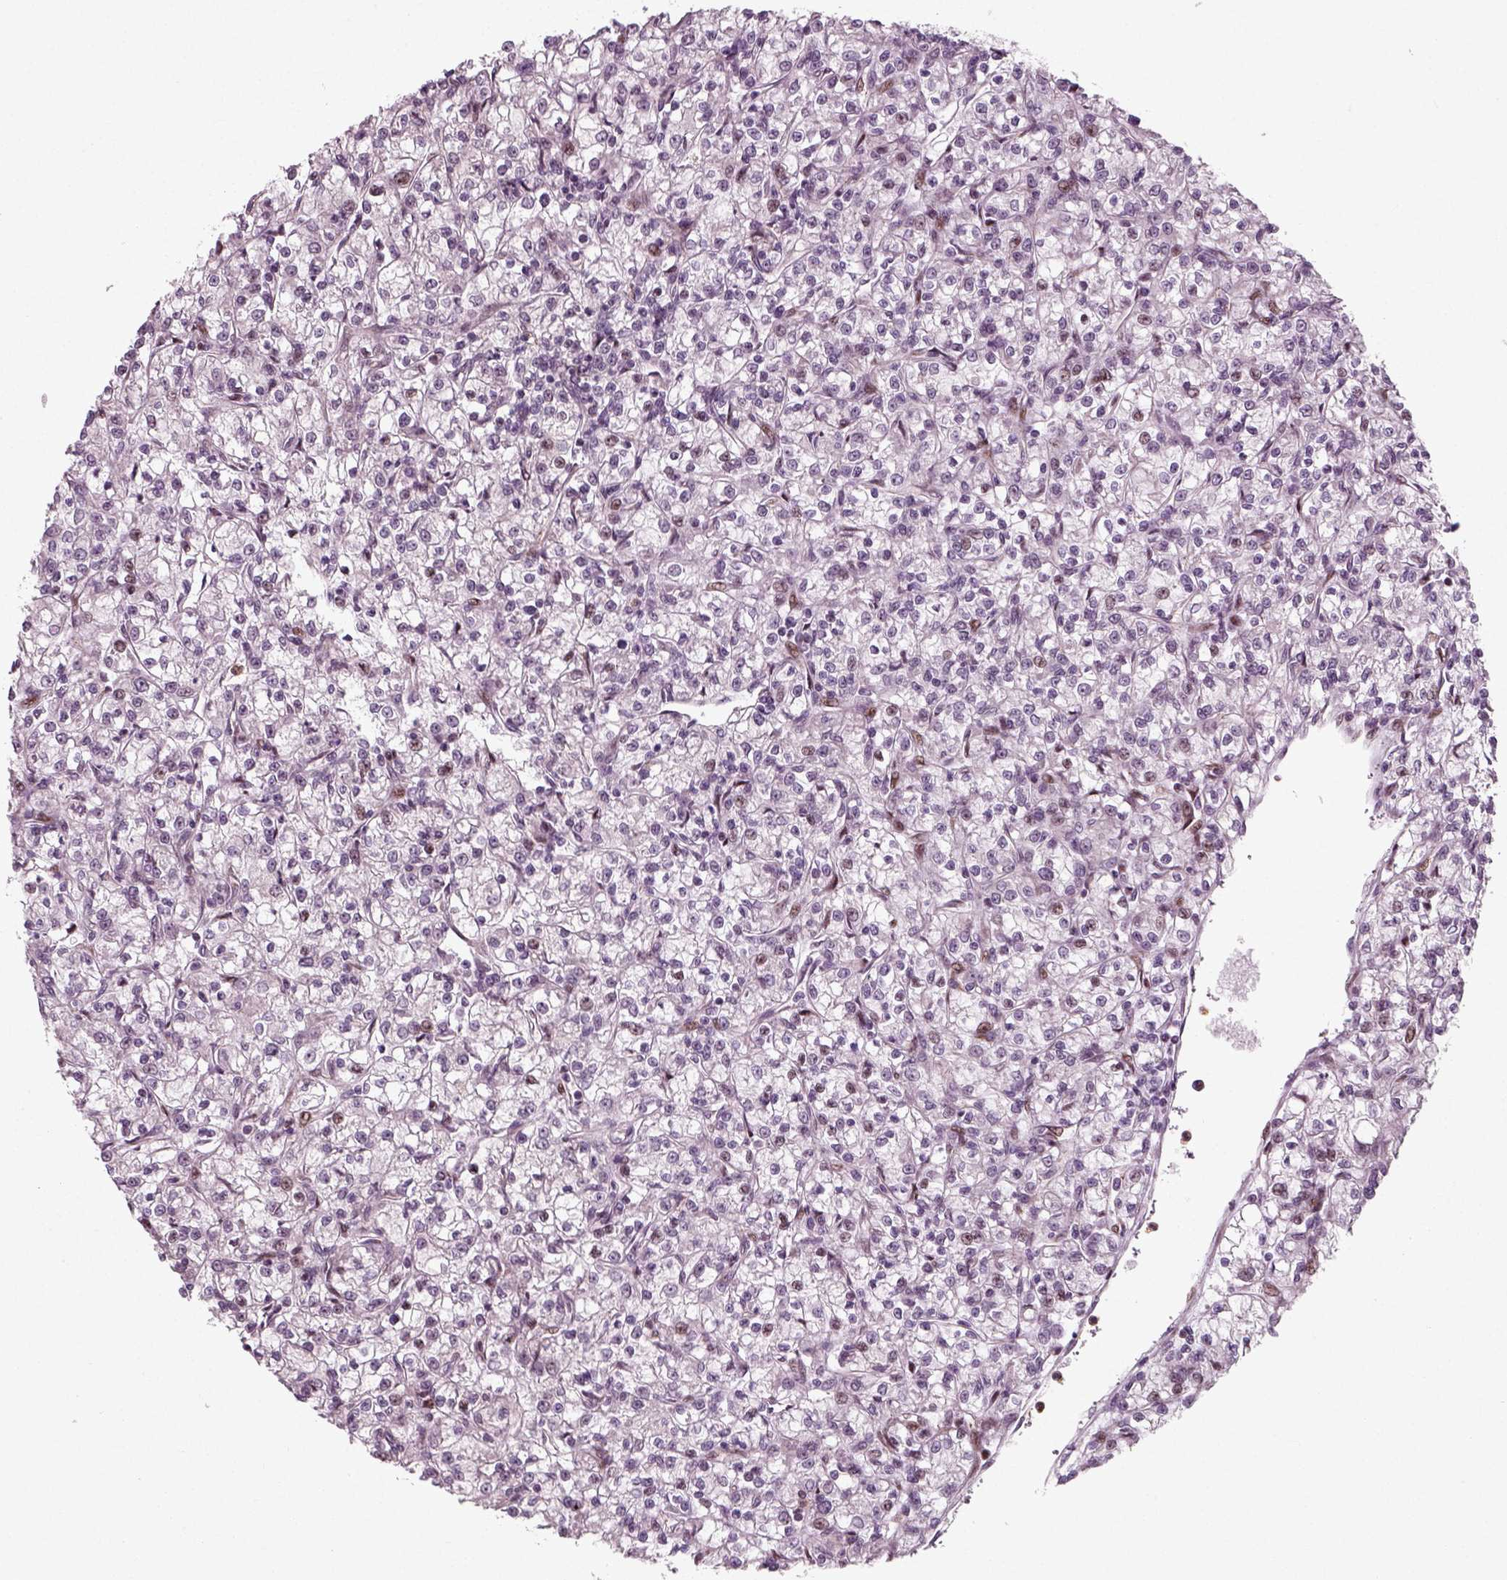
{"staining": {"intensity": "moderate", "quantity": "<25%", "location": "nuclear"}, "tissue": "renal cancer", "cell_type": "Tumor cells", "image_type": "cancer", "snomed": [{"axis": "morphology", "description": "Adenocarcinoma, NOS"}, {"axis": "topography", "description": "Kidney"}], "caption": "Approximately <25% of tumor cells in human adenocarcinoma (renal) reveal moderate nuclear protein staining as visualized by brown immunohistochemical staining.", "gene": "CDC14A", "patient": {"sex": "female", "age": 59}}